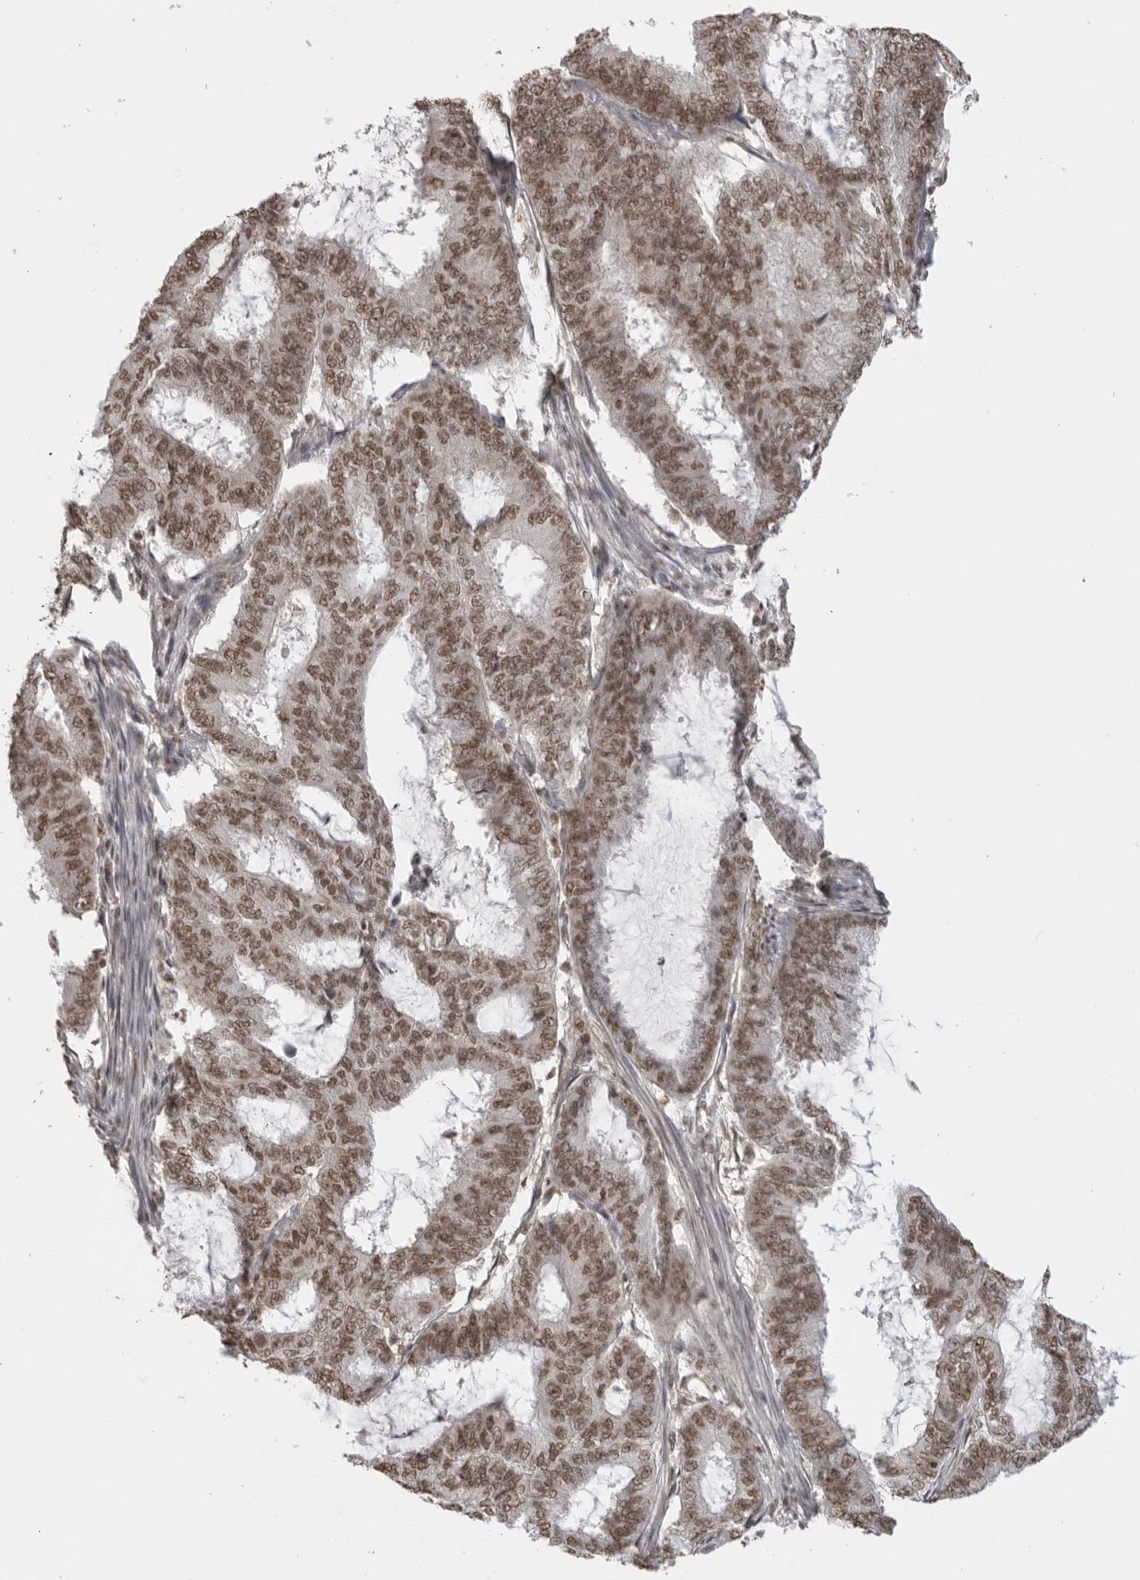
{"staining": {"intensity": "moderate", "quantity": ">75%", "location": "nuclear"}, "tissue": "endometrial cancer", "cell_type": "Tumor cells", "image_type": "cancer", "snomed": [{"axis": "morphology", "description": "Adenocarcinoma, NOS"}, {"axis": "topography", "description": "Endometrium"}], "caption": "Moderate nuclear protein positivity is identified in about >75% of tumor cells in endometrial cancer (adenocarcinoma).", "gene": "RPA2", "patient": {"sex": "female", "age": 49}}